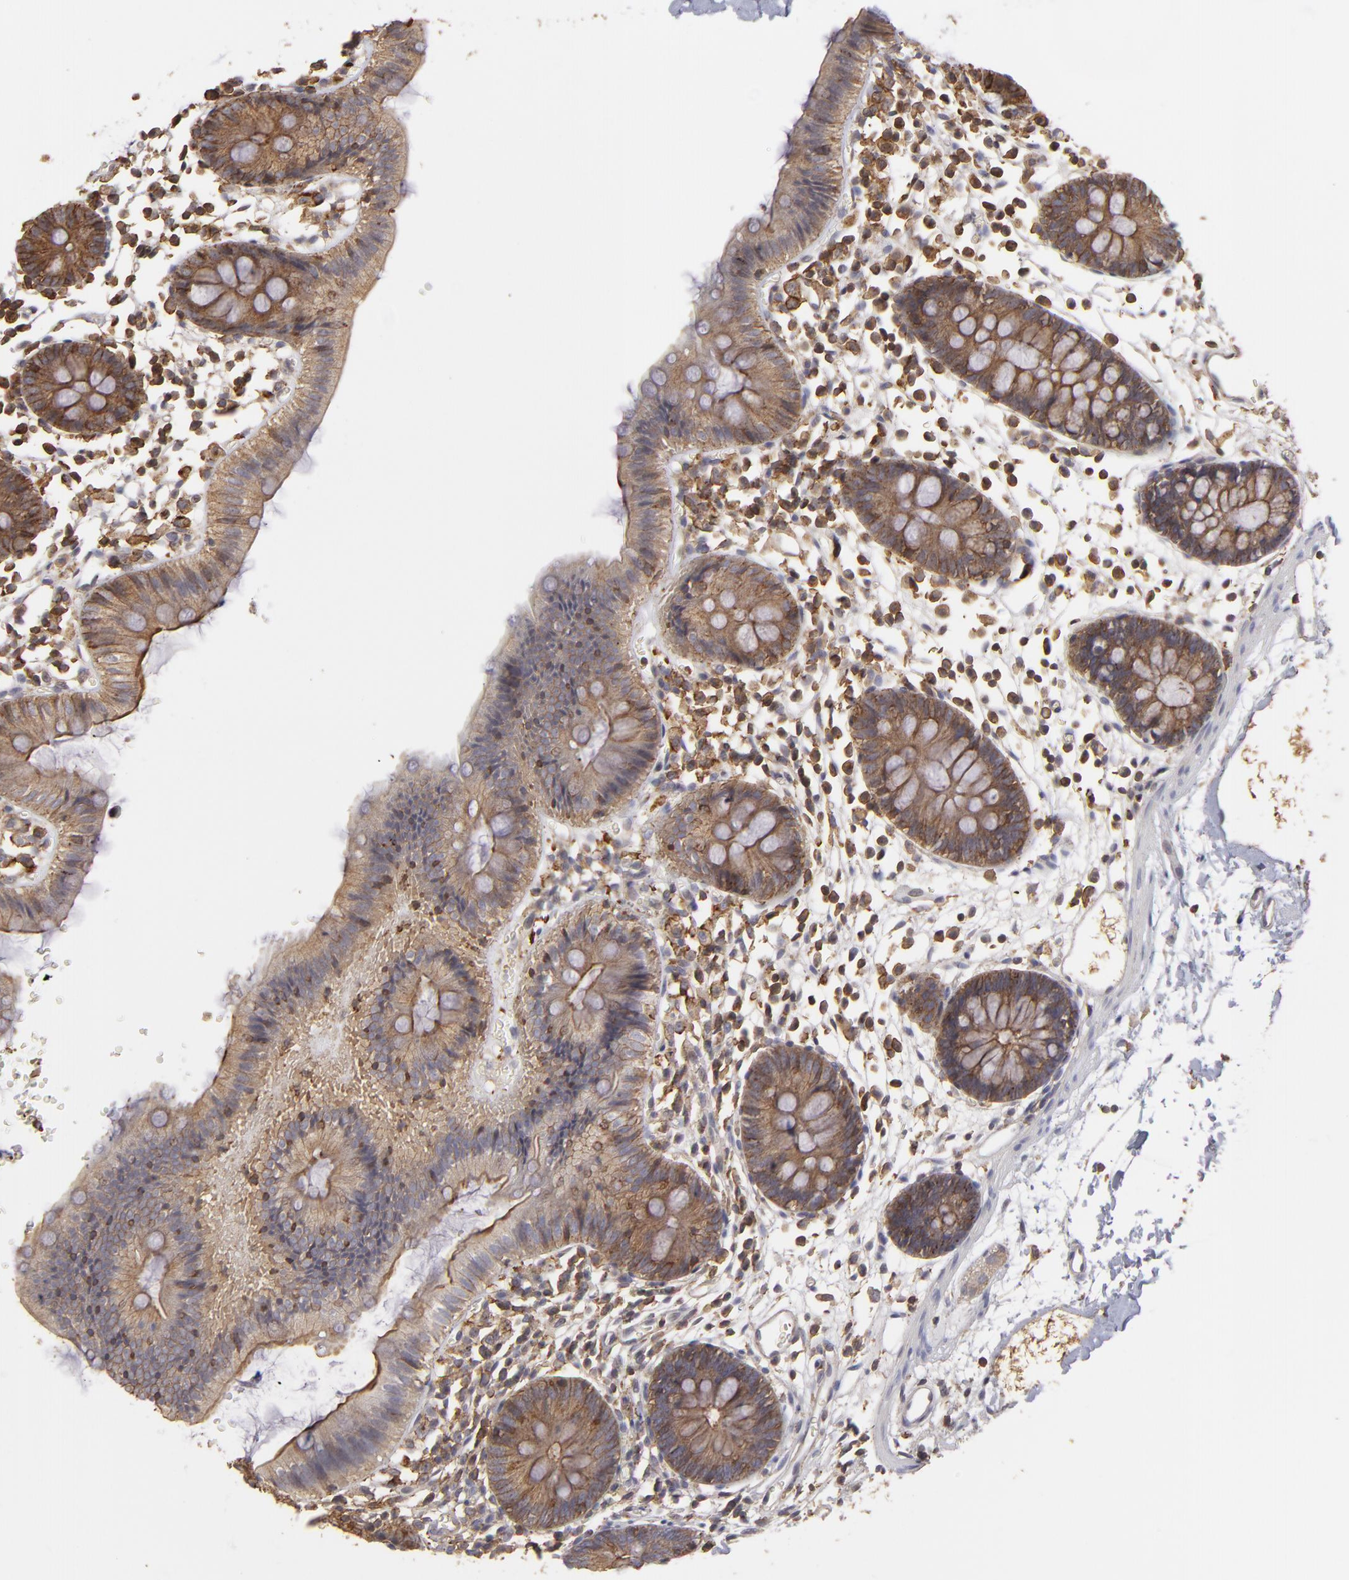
{"staining": {"intensity": "weak", "quantity": ">75%", "location": "cytoplasmic/membranous"}, "tissue": "colon", "cell_type": "Endothelial cells", "image_type": "normal", "snomed": [{"axis": "morphology", "description": "Normal tissue, NOS"}, {"axis": "topography", "description": "Colon"}], "caption": "Colon was stained to show a protein in brown. There is low levels of weak cytoplasmic/membranous expression in approximately >75% of endothelial cells. The protein of interest is shown in brown color, while the nuclei are stained blue.", "gene": "ACTB", "patient": {"sex": "male", "age": 14}}